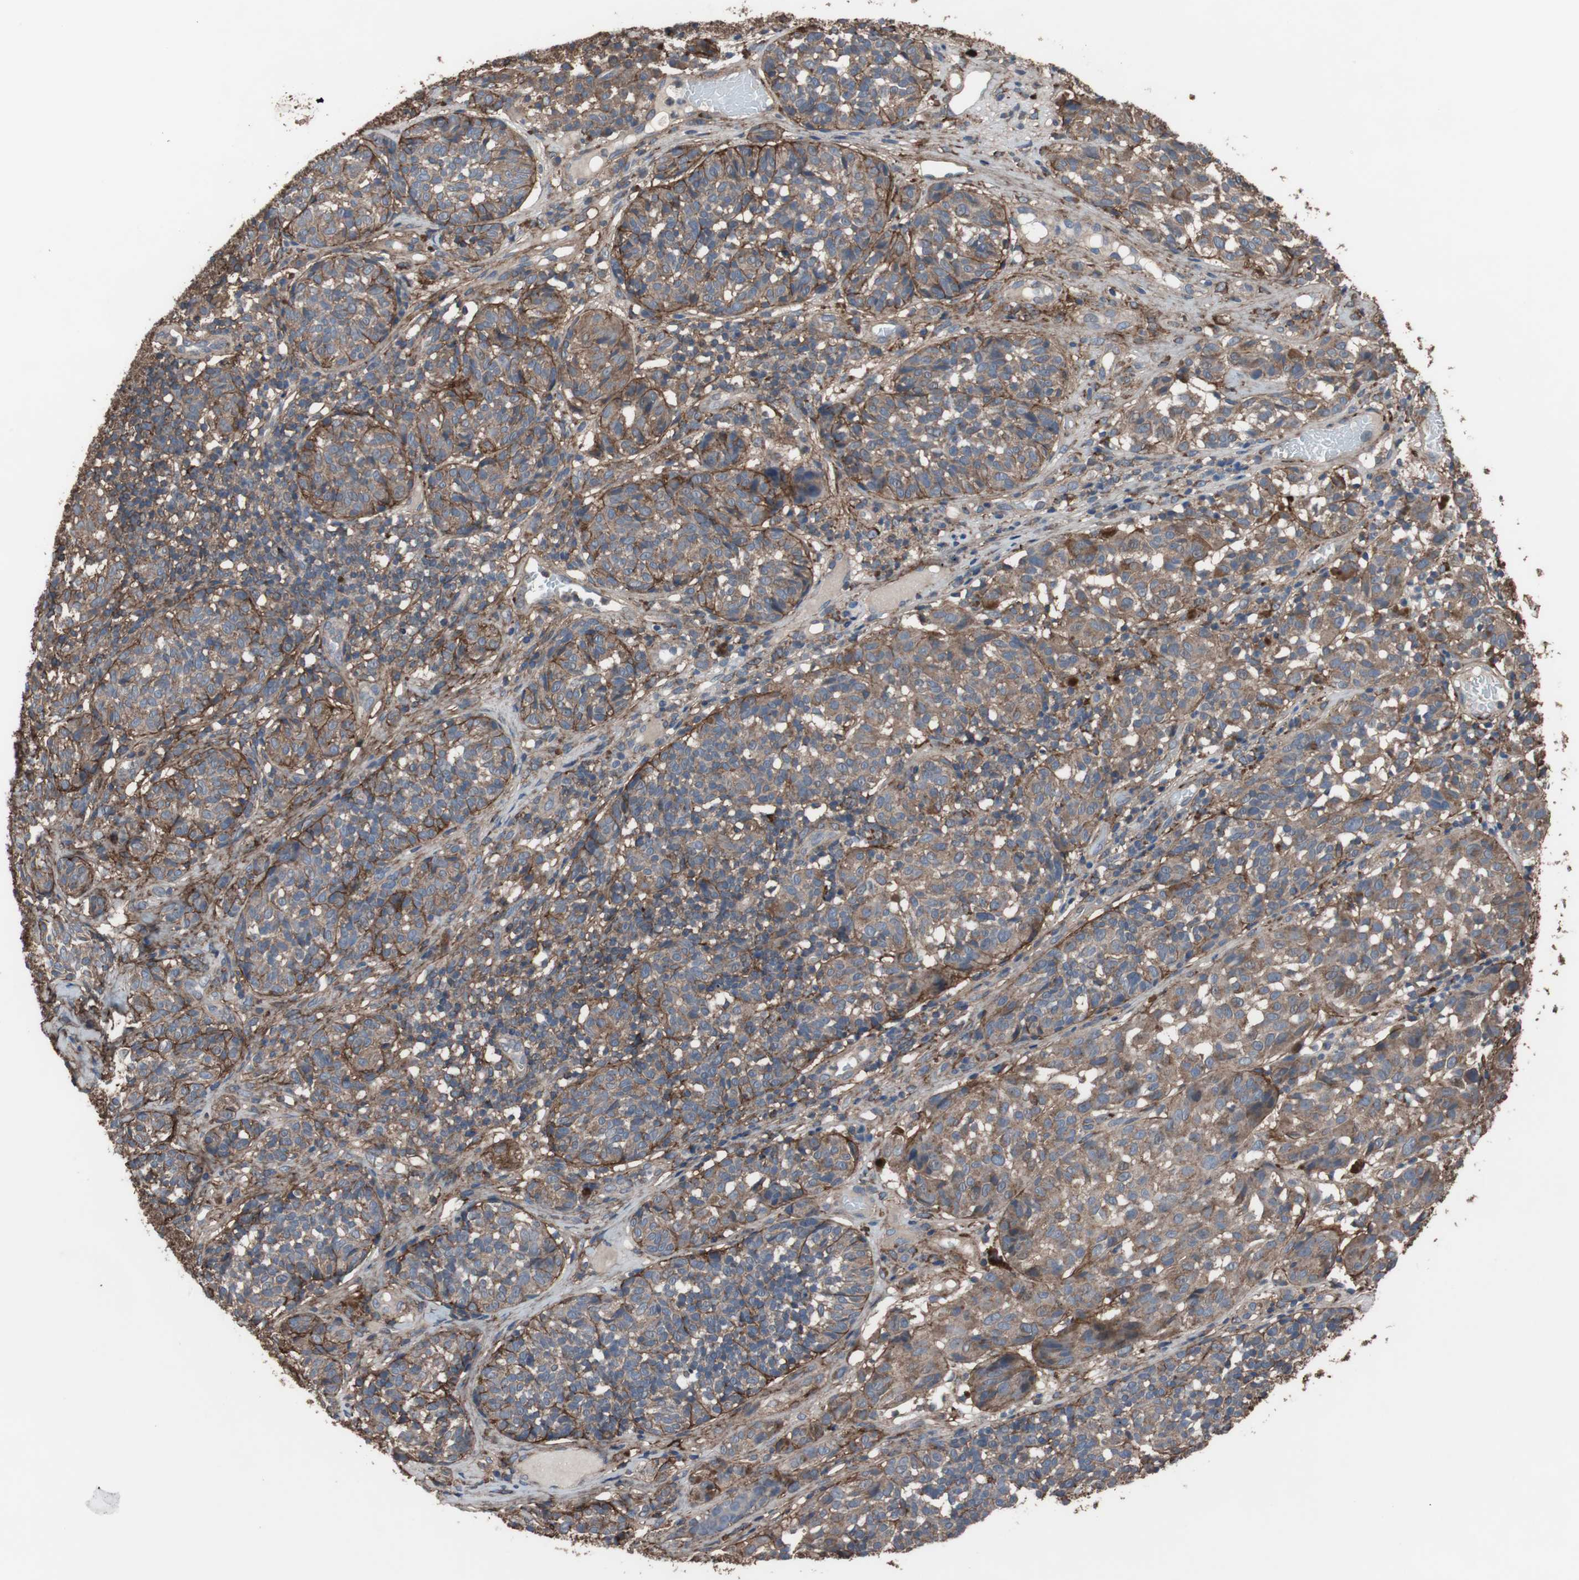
{"staining": {"intensity": "moderate", "quantity": ">75%", "location": "cytoplasmic/membranous"}, "tissue": "melanoma", "cell_type": "Tumor cells", "image_type": "cancer", "snomed": [{"axis": "morphology", "description": "Malignant melanoma, NOS"}, {"axis": "topography", "description": "Skin"}], "caption": "About >75% of tumor cells in human melanoma display moderate cytoplasmic/membranous protein positivity as visualized by brown immunohistochemical staining.", "gene": "COL6A2", "patient": {"sex": "female", "age": 46}}